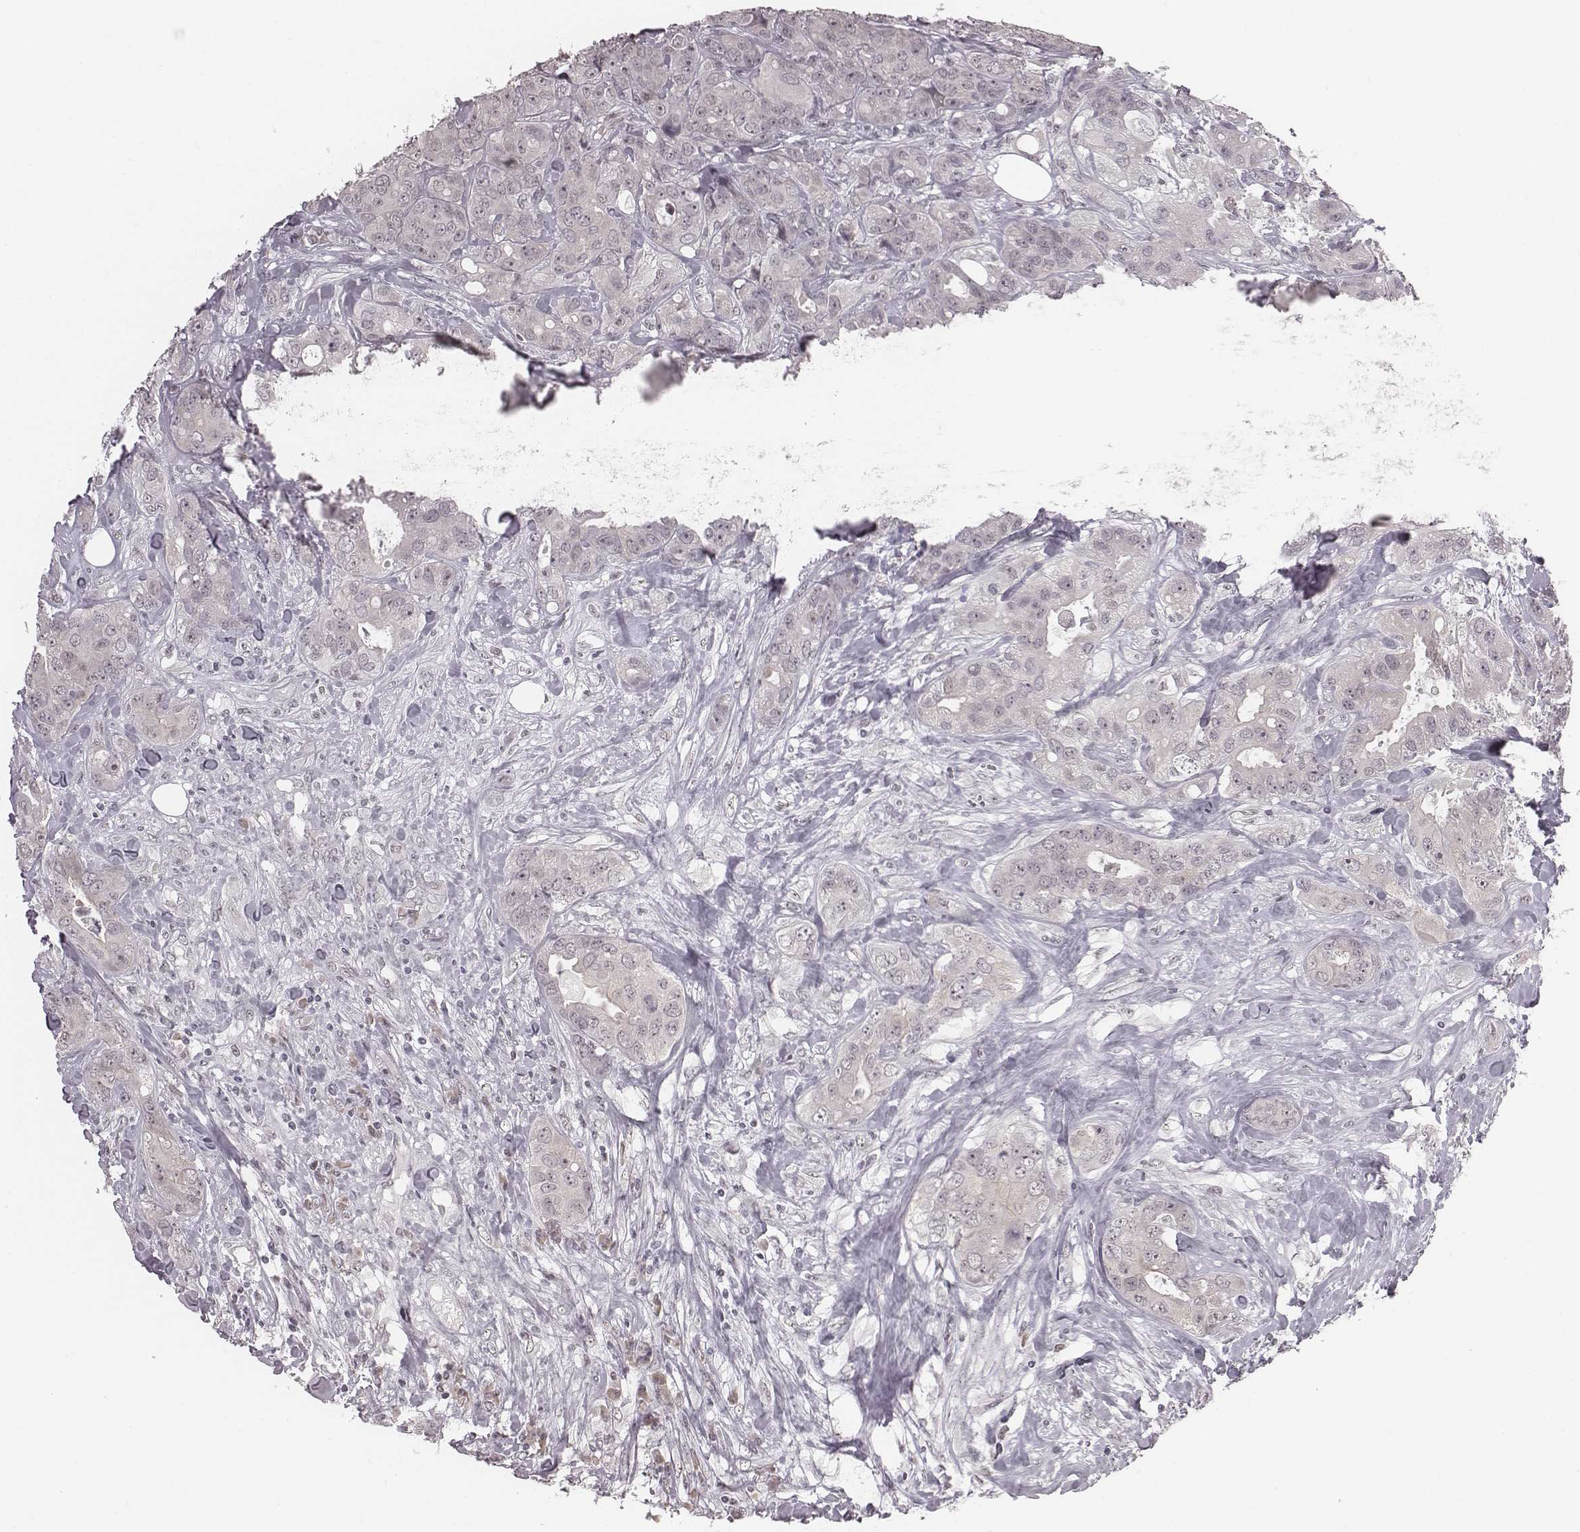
{"staining": {"intensity": "negative", "quantity": "none", "location": "none"}, "tissue": "breast cancer", "cell_type": "Tumor cells", "image_type": "cancer", "snomed": [{"axis": "morphology", "description": "Duct carcinoma"}, {"axis": "topography", "description": "Breast"}], "caption": "High power microscopy histopathology image of an immunohistochemistry micrograph of breast cancer (intraductal carcinoma), revealing no significant staining in tumor cells. Nuclei are stained in blue.", "gene": "RPGRIP1", "patient": {"sex": "female", "age": 43}}